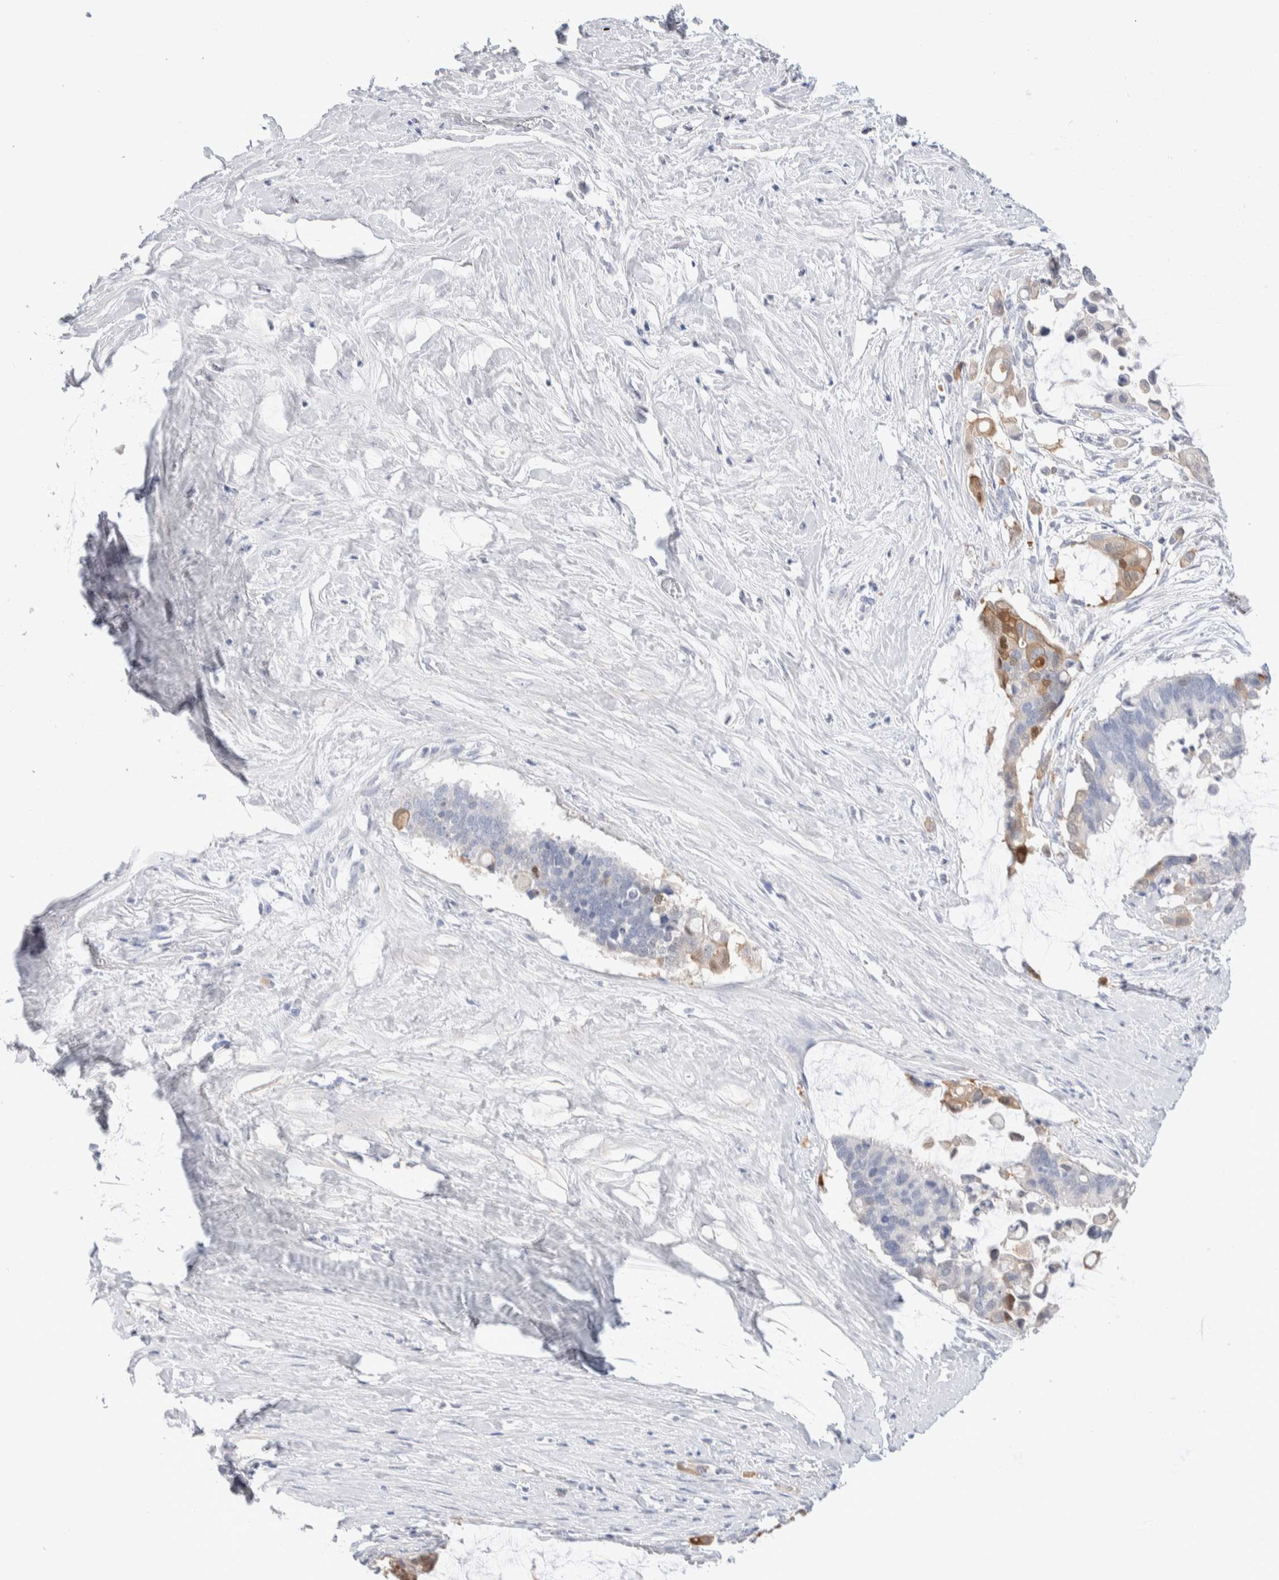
{"staining": {"intensity": "weak", "quantity": "<25%", "location": "cytoplasmic/membranous"}, "tissue": "pancreatic cancer", "cell_type": "Tumor cells", "image_type": "cancer", "snomed": [{"axis": "morphology", "description": "Adenocarcinoma, NOS"}, {"axis": "topography", "description": "Pancreas"}], "caption": "The micrograph shows no significant expression in tumor cells of adenocarcinoma (pancreatic). (Brightfield microscopy of DAB (3,3'-diaminobenzidine) immunohistochemistry at high magnification).", "gene": "GDA", "patient": {"sex": "male", "age": 41}}